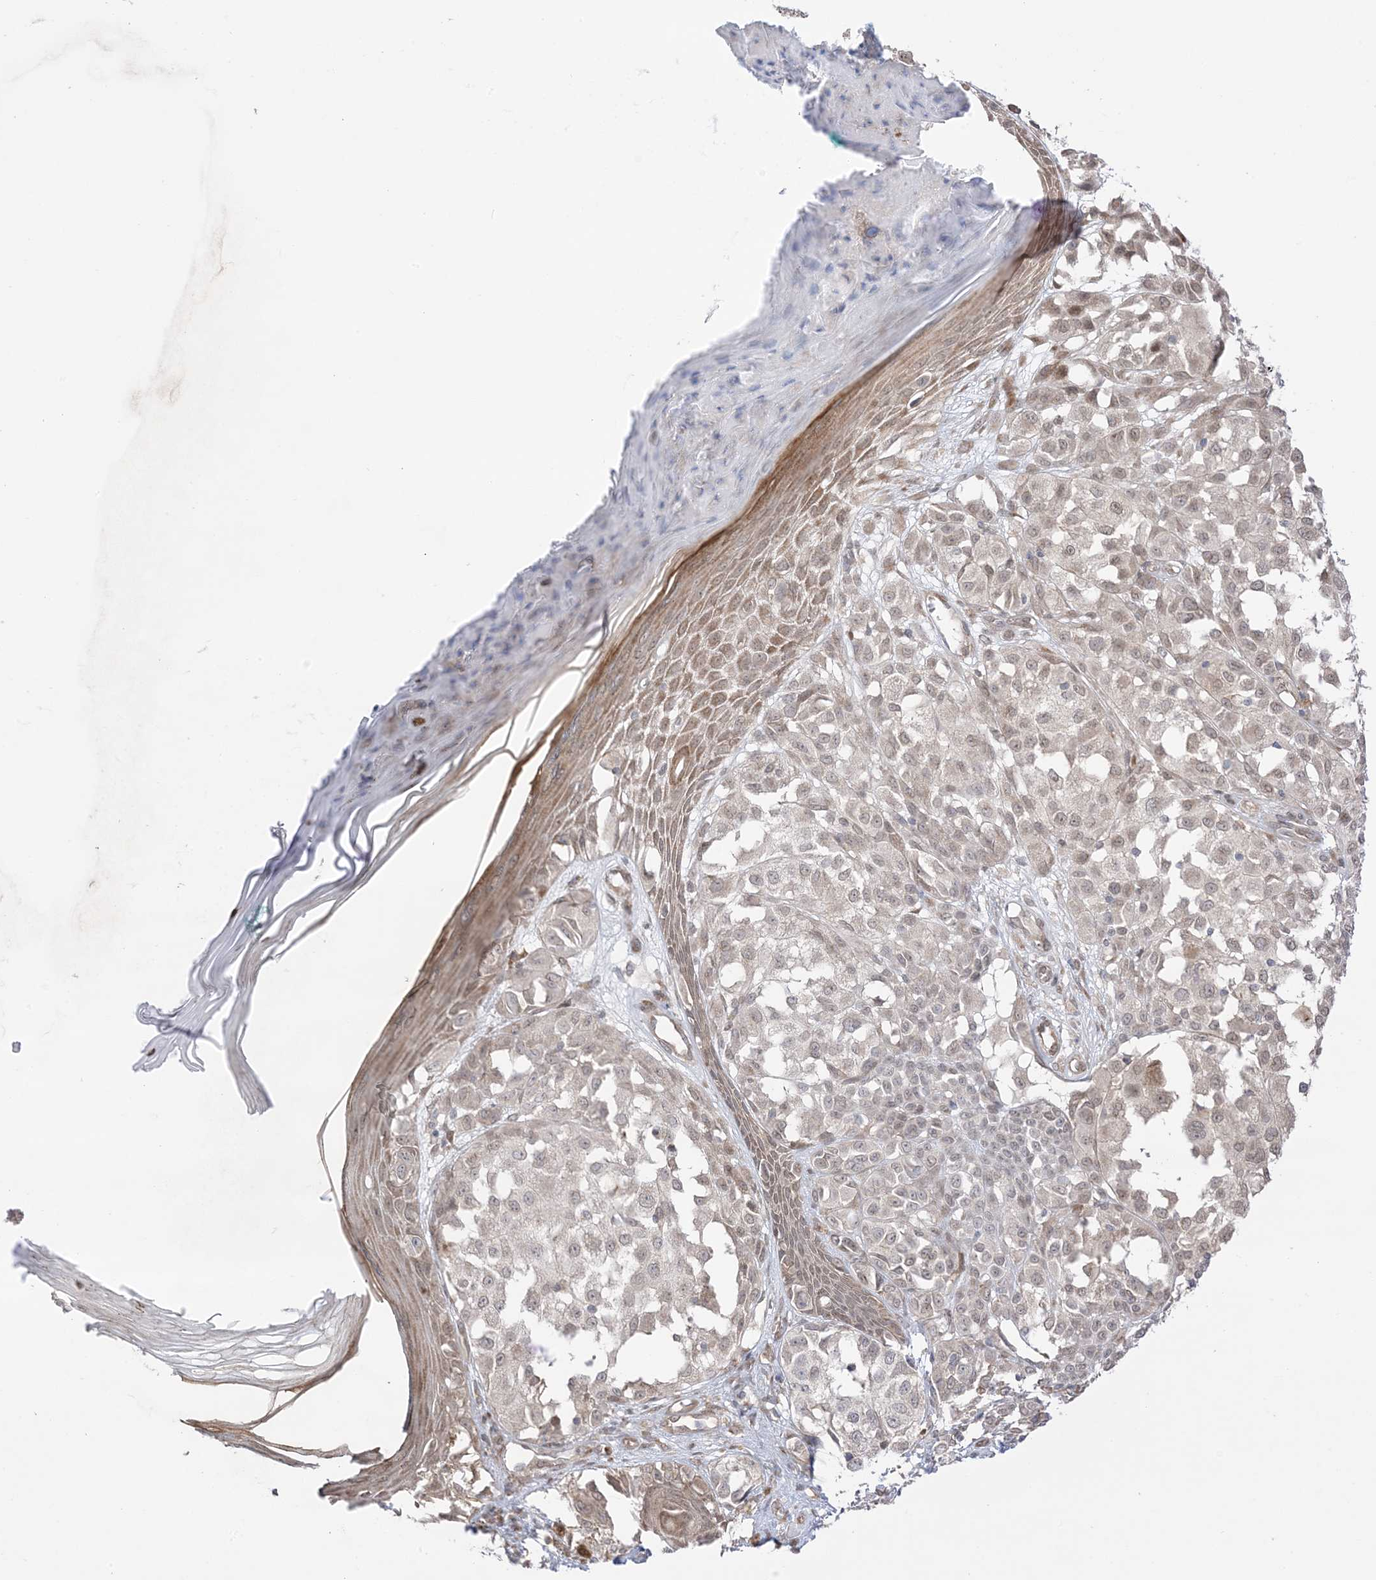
{"staining": {"intensity": "weak", "quantity": ">75%", "location": "cytoplasmic/membranous,nuclear"}, "tissue": "melanoma", "cell_type": "Tumor cells", "image_type": "cancer", "snomed": [{"axis": "morphology", "description": "Malignant melanoma, NOS"}, {"axis": "topography", "description": "Skin of leg"}], "caption": "There is low levels of weak cytoplasmic/membranous and nuclear positivity in tumor cells of malignant melanoma, as demonstrated by immunohistochemical staining (brown color).", "gene": "UBE2E2", "patient": {"sex": "female", "age": 72}}